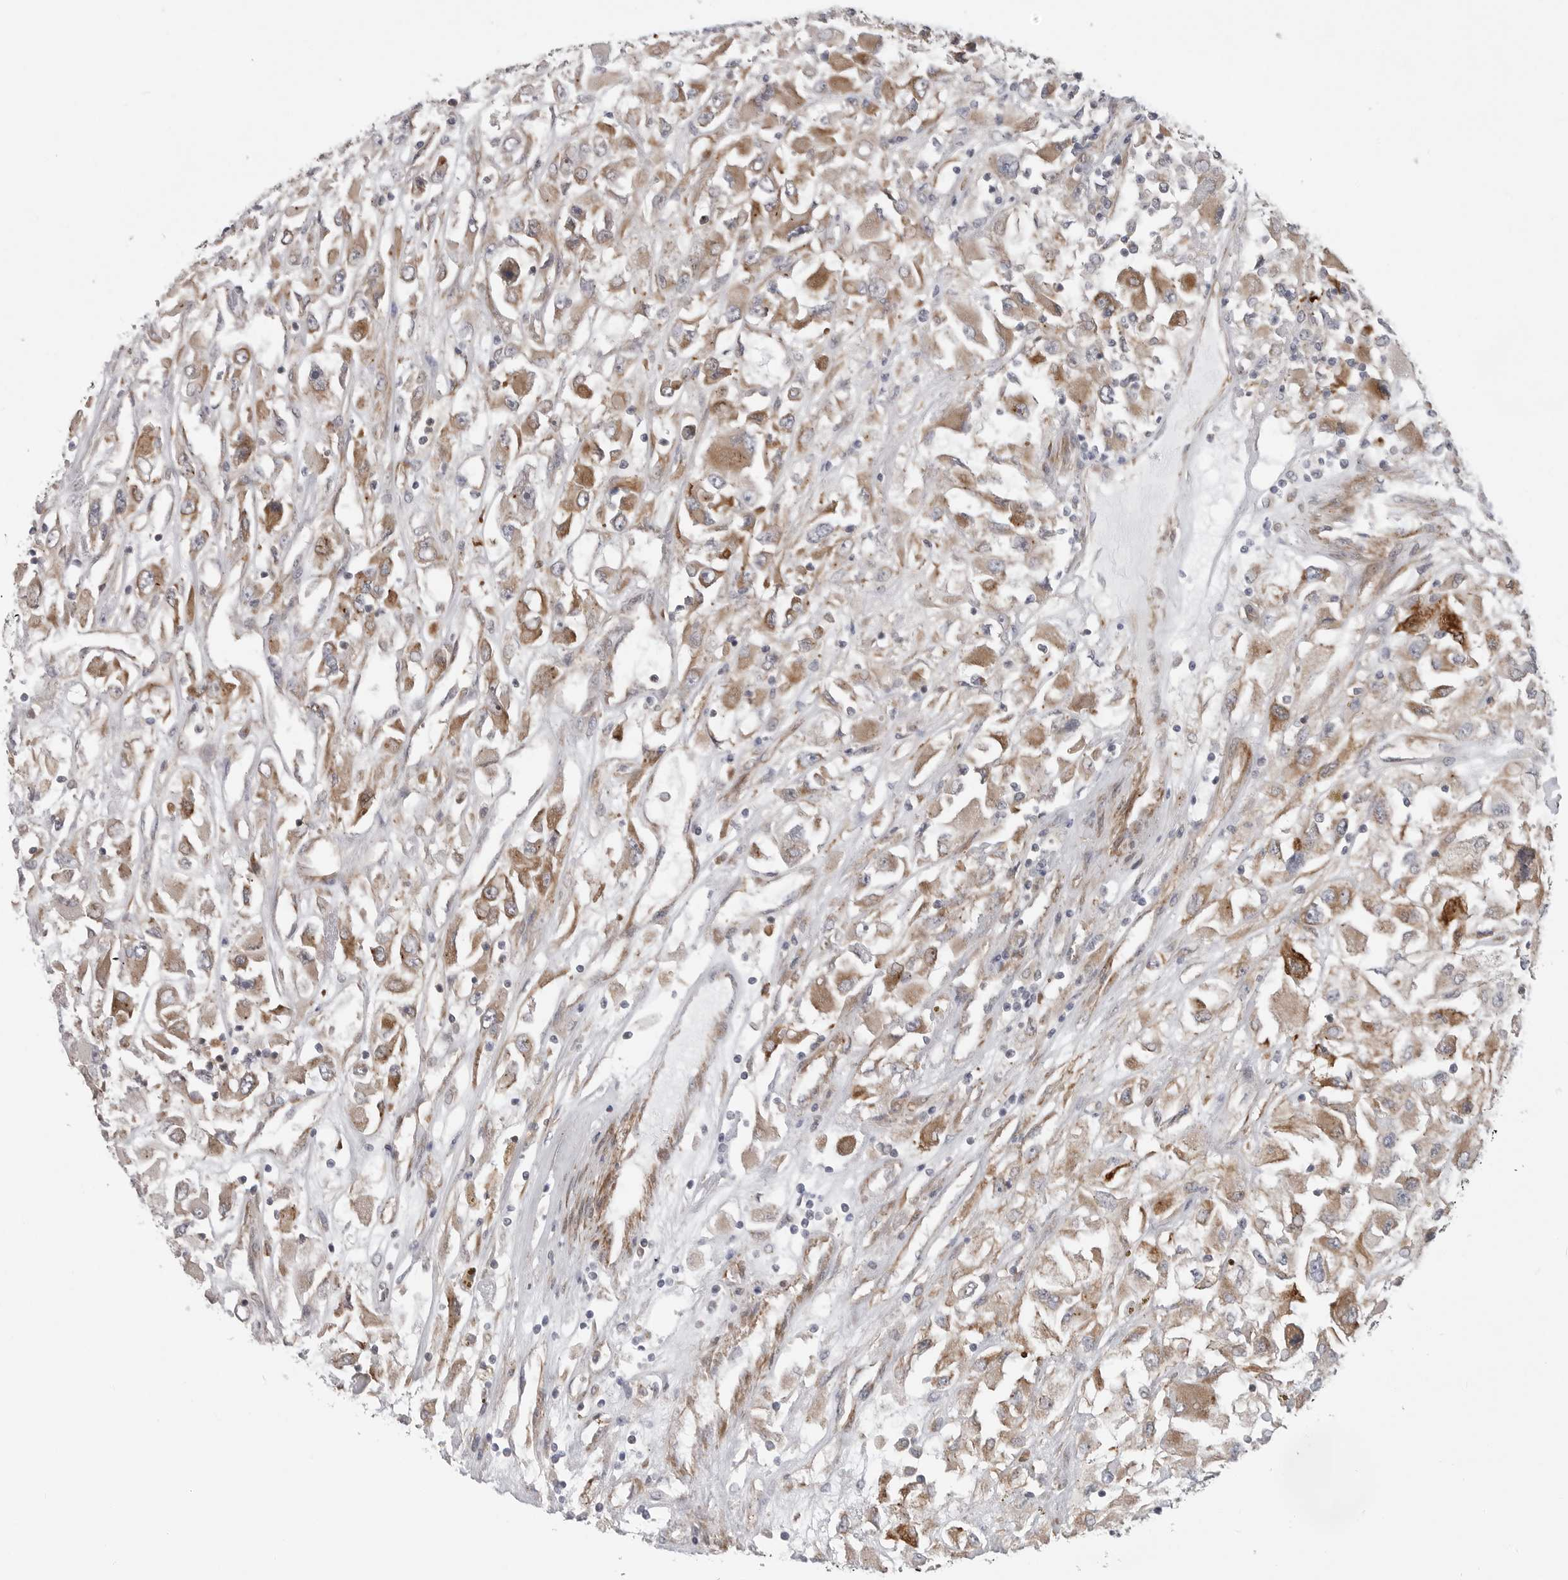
{"staining": {"intensity": "moderate", "quantity": ">75%", "location": "cytoplasmic/membranous"}, "tissue": "renal cancer", "cell_type": "Tumor cells", "image_type": "cancer", "snomed": [{"axis": "morphology", "description": "Adenocarcinoma, NOS"}, {"axis": "topography", "description": "Kidney"}], "caption": "Protein expression analysis of renal cancer (adenocarcinoma) shows moderate cytoplasmic/membranous staining in approximately >75% of tumor cells.", "gene": "SCP2", "patient": {"sex": "female", "age": 52}}